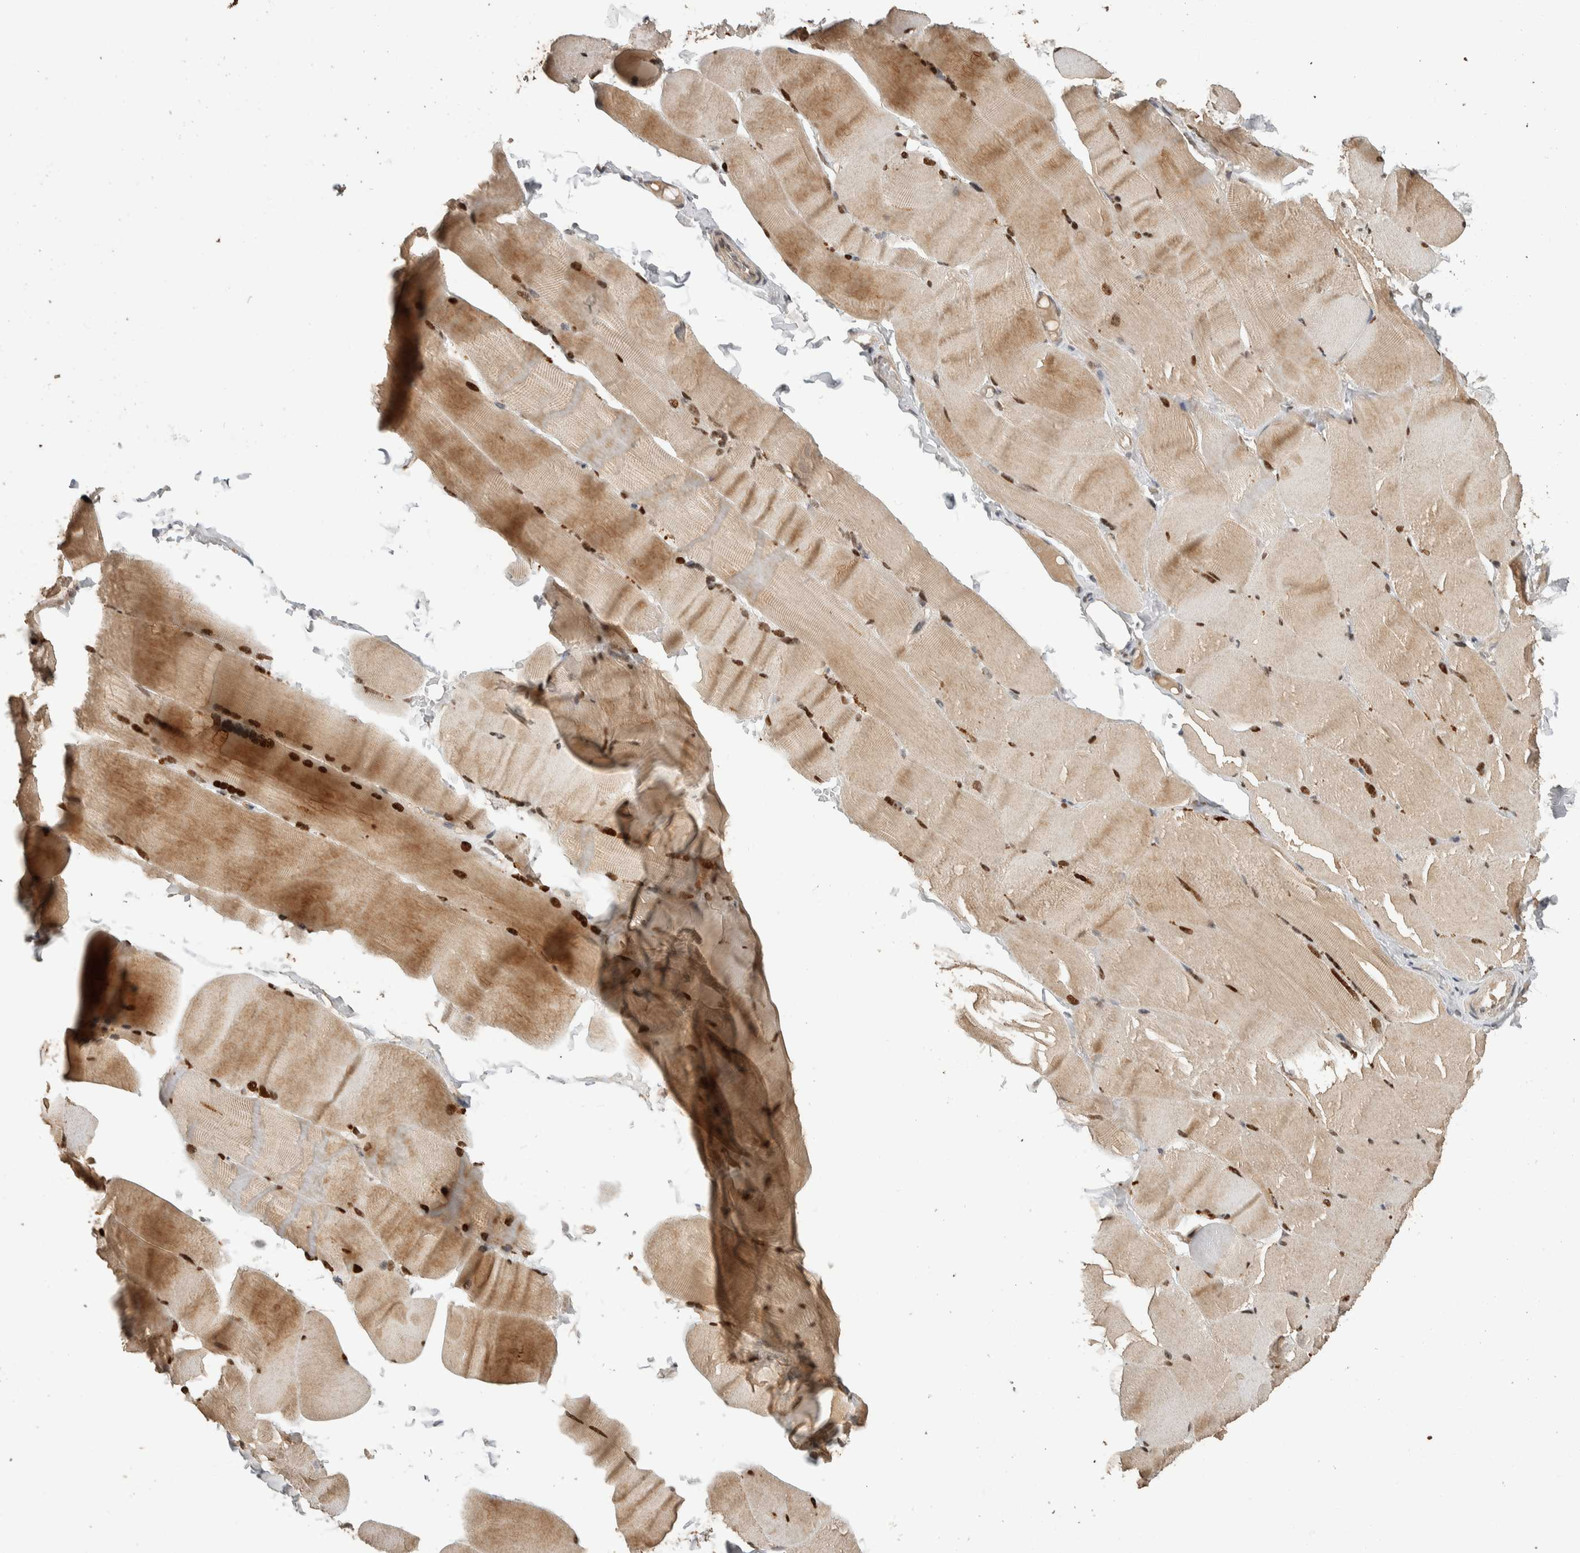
{"staining": {"intensity": "moderate", "quantity": "25%-75%", "location": "cytoplasmic/membranous,nuclear"}, "tissue": "skeletal muscle", "cell_type": "Myocytes", "image_type": "normal", "snomed": [{"axis": "morphology", "description": "Normal tissue, NOS"}, {"axis": "topography", "description": "Skin"}, {"axis": "topography", "description": "Skeletal muscle"}], "caption": "Protein staining of unremarkable skeletal muscle demonstrates moderate cytoplasmic/membranous,nuclear expression in about 25%-75% of myocytes.", "gene": "CYSRT1", "patient": {"sex": "male", "age": 83}}